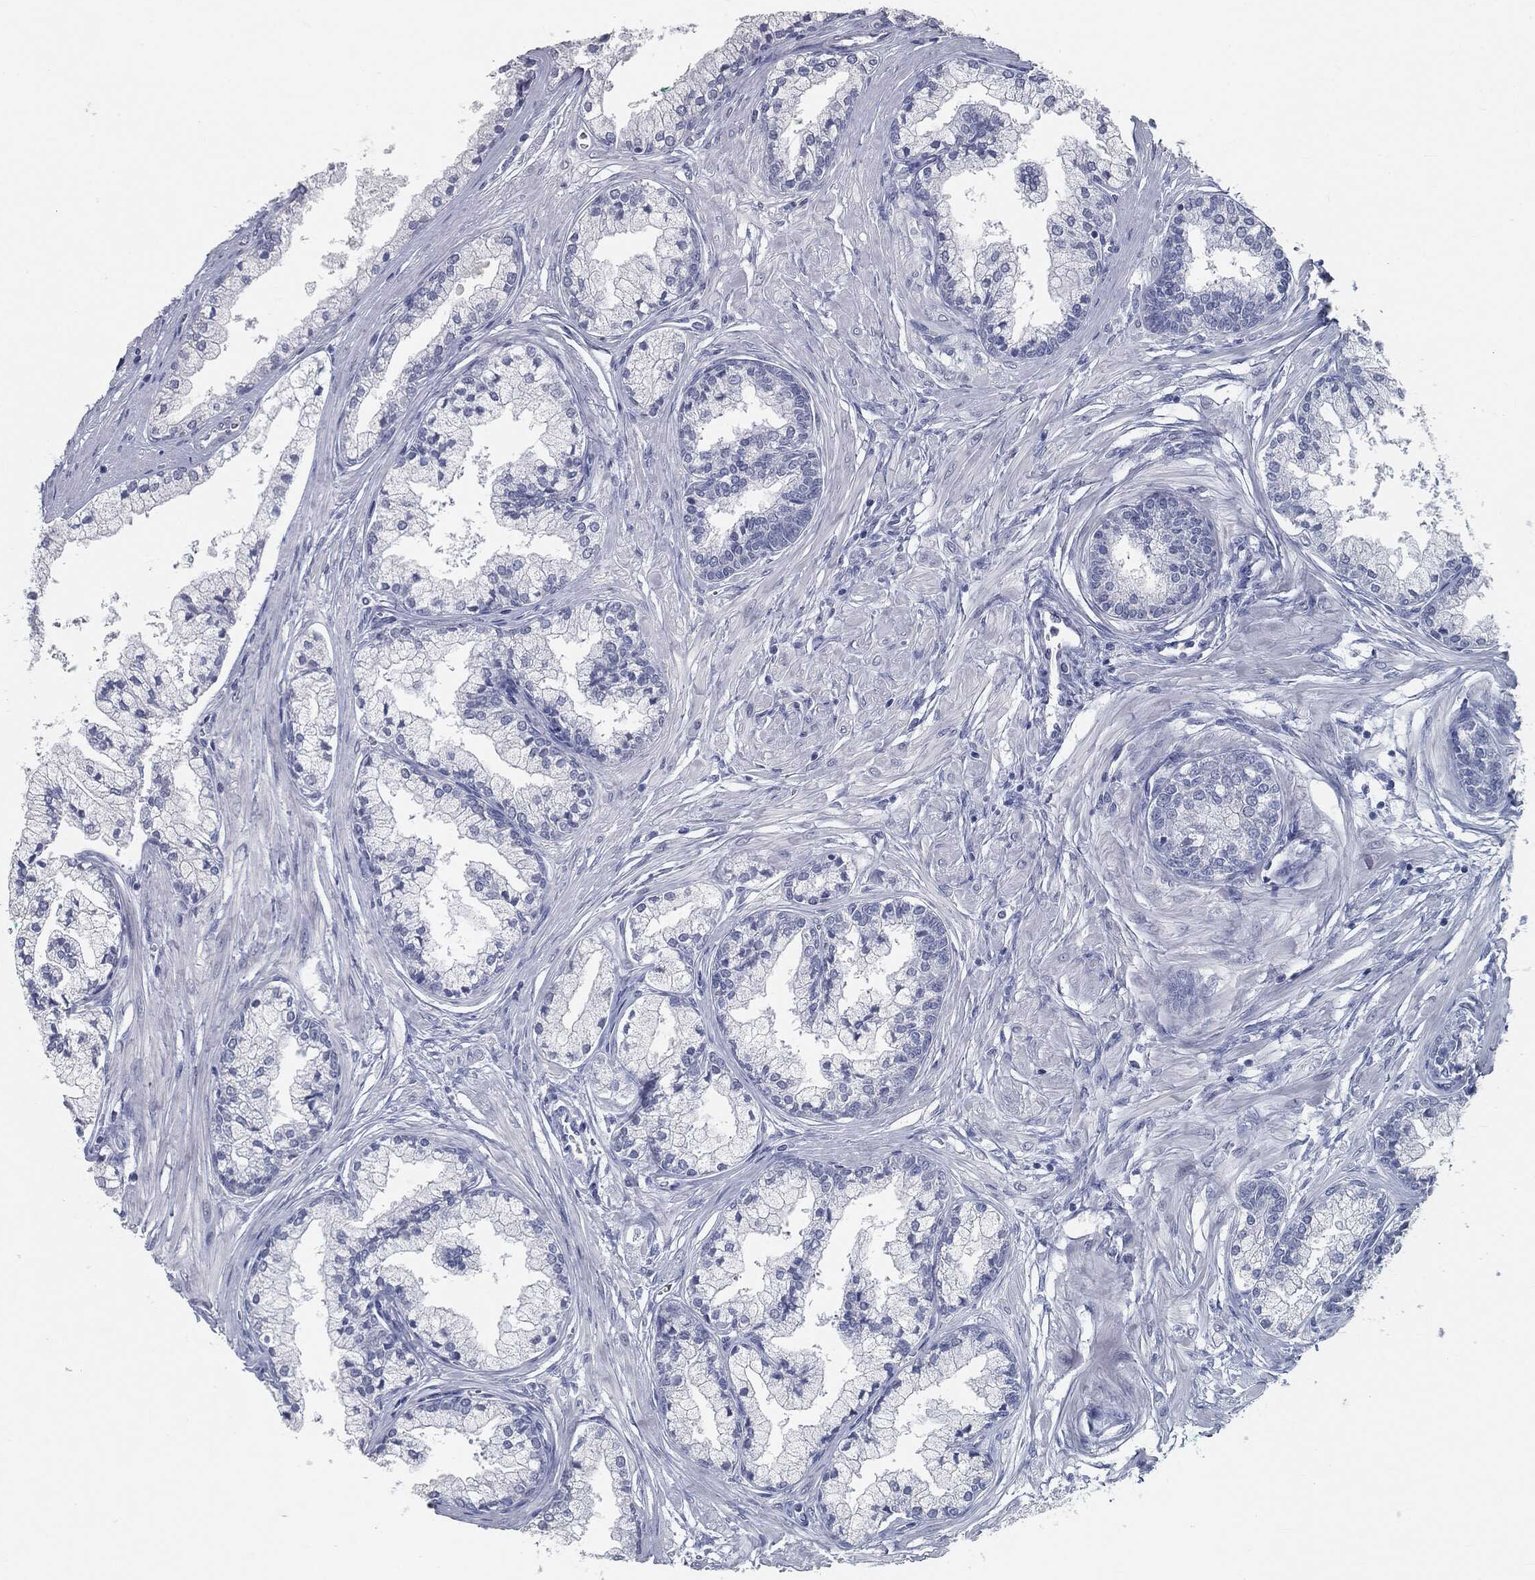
{"staining": {"intensity": "negative", "quantity": "none", "location": "none"}, "tissue": "prostate cancer", "cell_type": "Tumor cells", "image_type": "cancer", "snomed": [{"axis": "morphology", "description": "Adenocarcinoma, High grade"}, {"axis": "topography", "description": "Prostate"}], "caption": "A photomicrograph of prostate cancer (adenocarcinoma (high-grade)) stained for a protein demonstrates no brown staining in tumor cells.", "gene": "PRAME", "patient": {"sex": "male", "age": 66}}